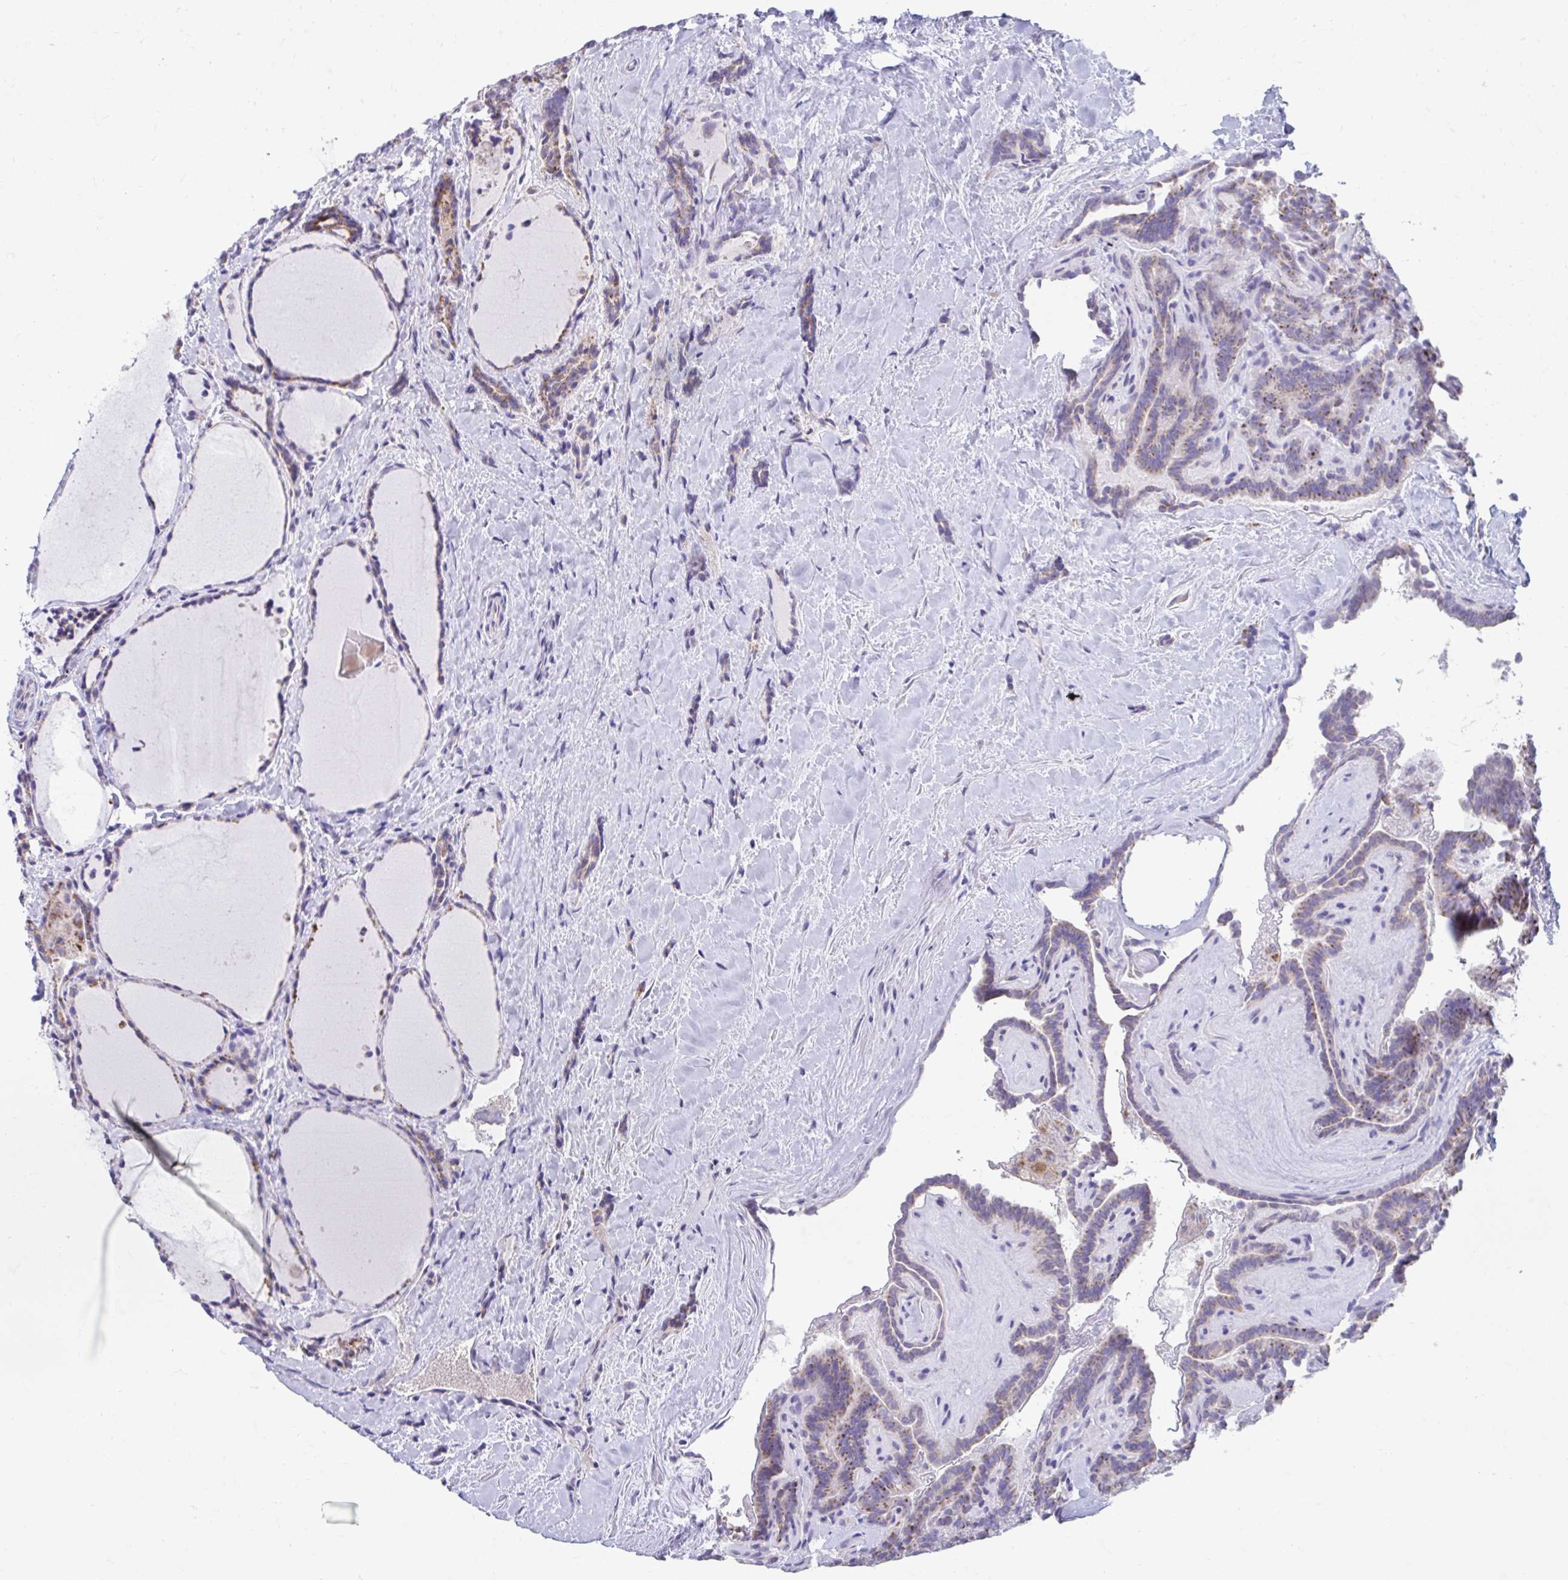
{"staining": {"intensity": "weak", "quantity": "25%-75%", "location": "cytoplasmic/membranous"}, "tissue": "thyroid cancer", "cell_type": "Tumor cells", "image_type": "cancer", "snomed": [{"axis": "morphology", "description": "Papillary adenocarcinoma, NOS"}, {"axis": "topography", "description": "Thyroid gland"}], "caption": "The photomicrograph shows immunohistochemical staining of thyroid papillary adenocarcinoma. There is weak cytoplasmic/membranous positivity is seen in about 25%-75% of tumor cells.", "gene": "LINGO4", "patient": {"sex": "female", "age": 21}}